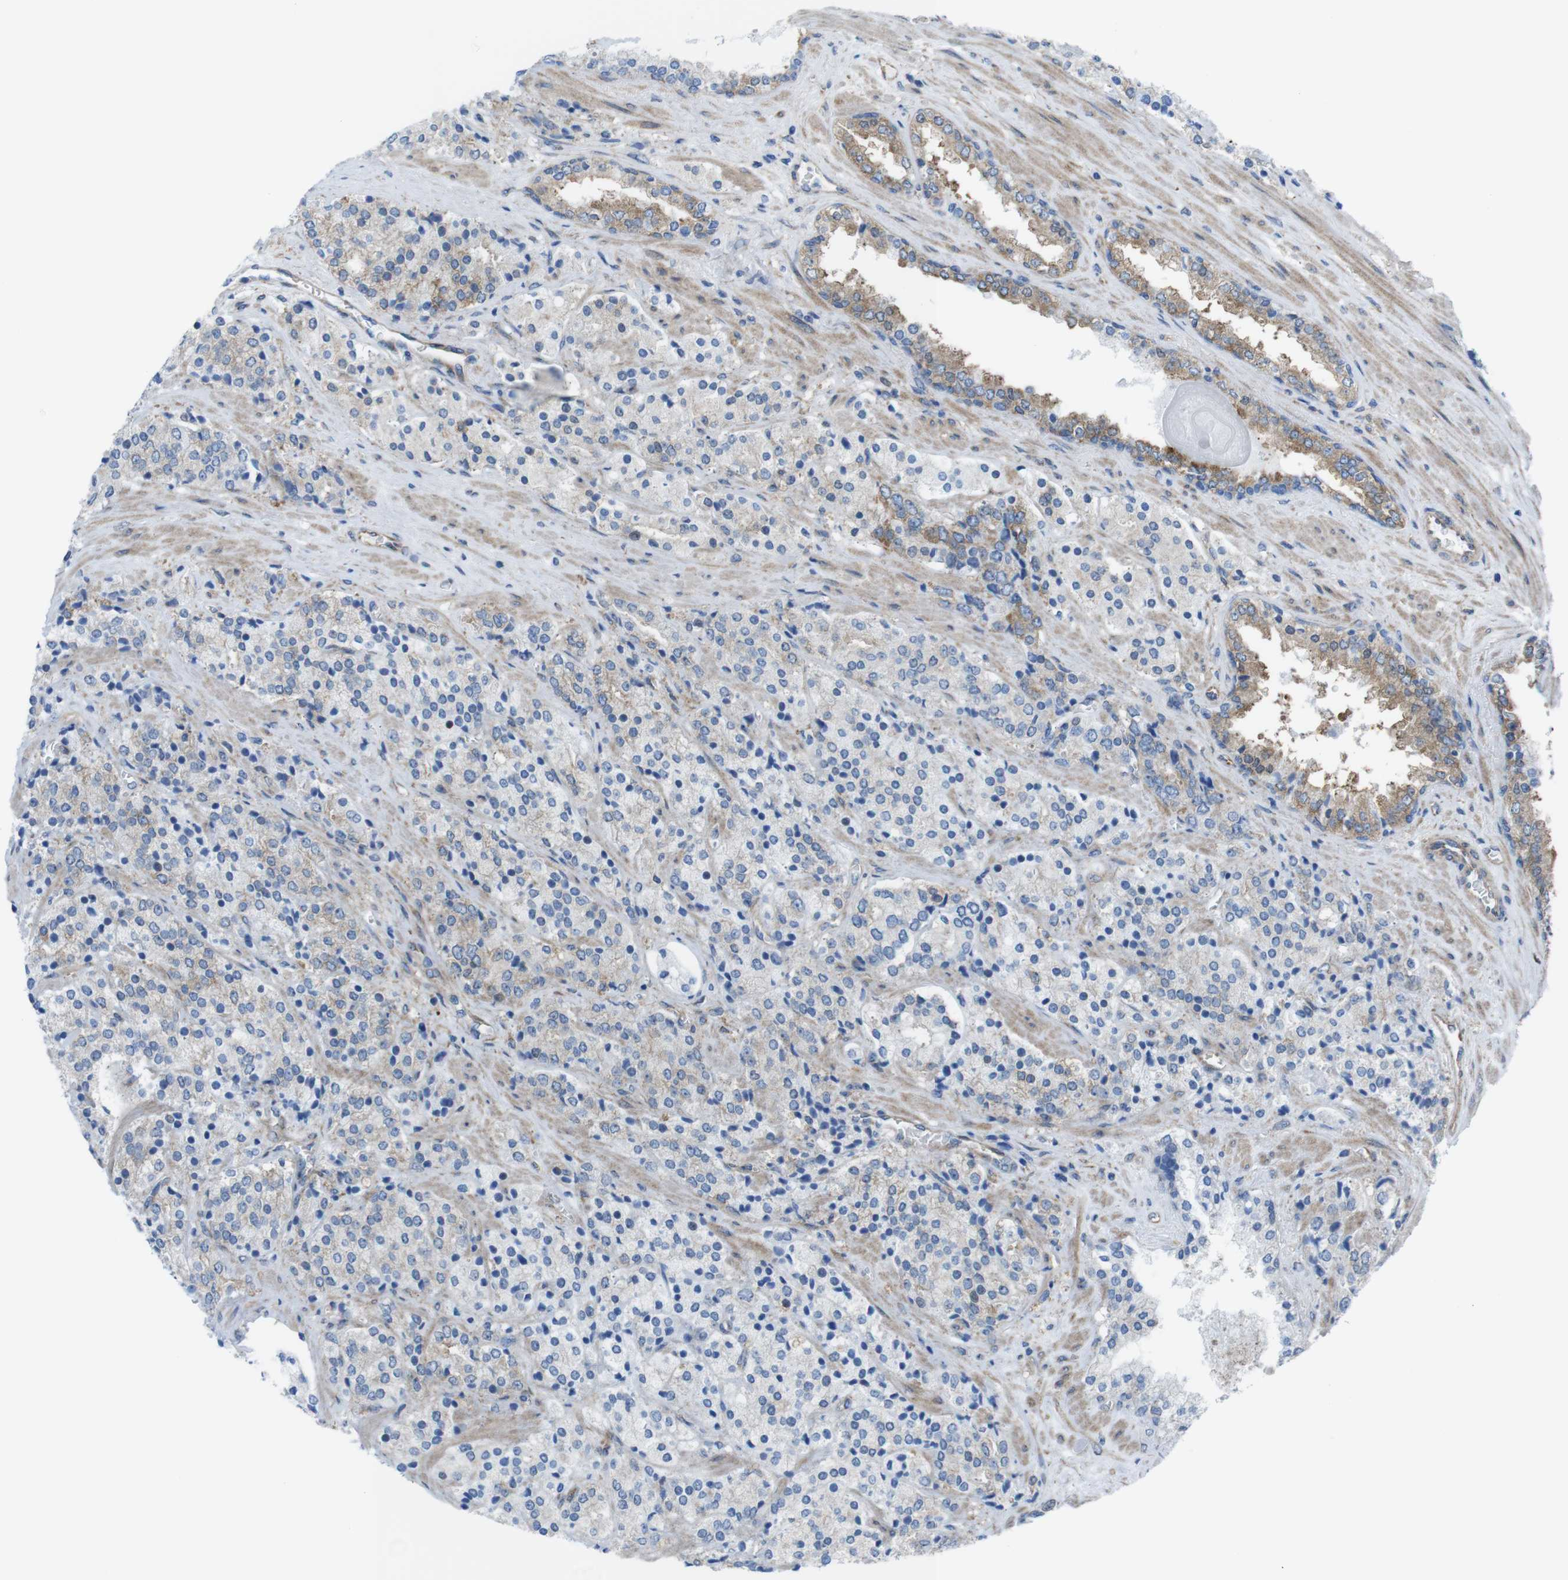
{"staining": {"intensity": "negative", "quantity": "none", "location": "none"}, "tissue": "prostate cancer", "cell_type": "Tumor cells", "image_type": "cancer", "snomed": [{"axis": "morphology", "description": "Adenocarcinoma, High grade"}, {"axis": "topography", "description": "Prostate"}], "caption": "The micrograph demonstrates no significant positivity in tumor cells of prostate high-grade adenocarcinoma.", "gene": "DIAPH2", "patient": {"sex": "male", "age": 71}}